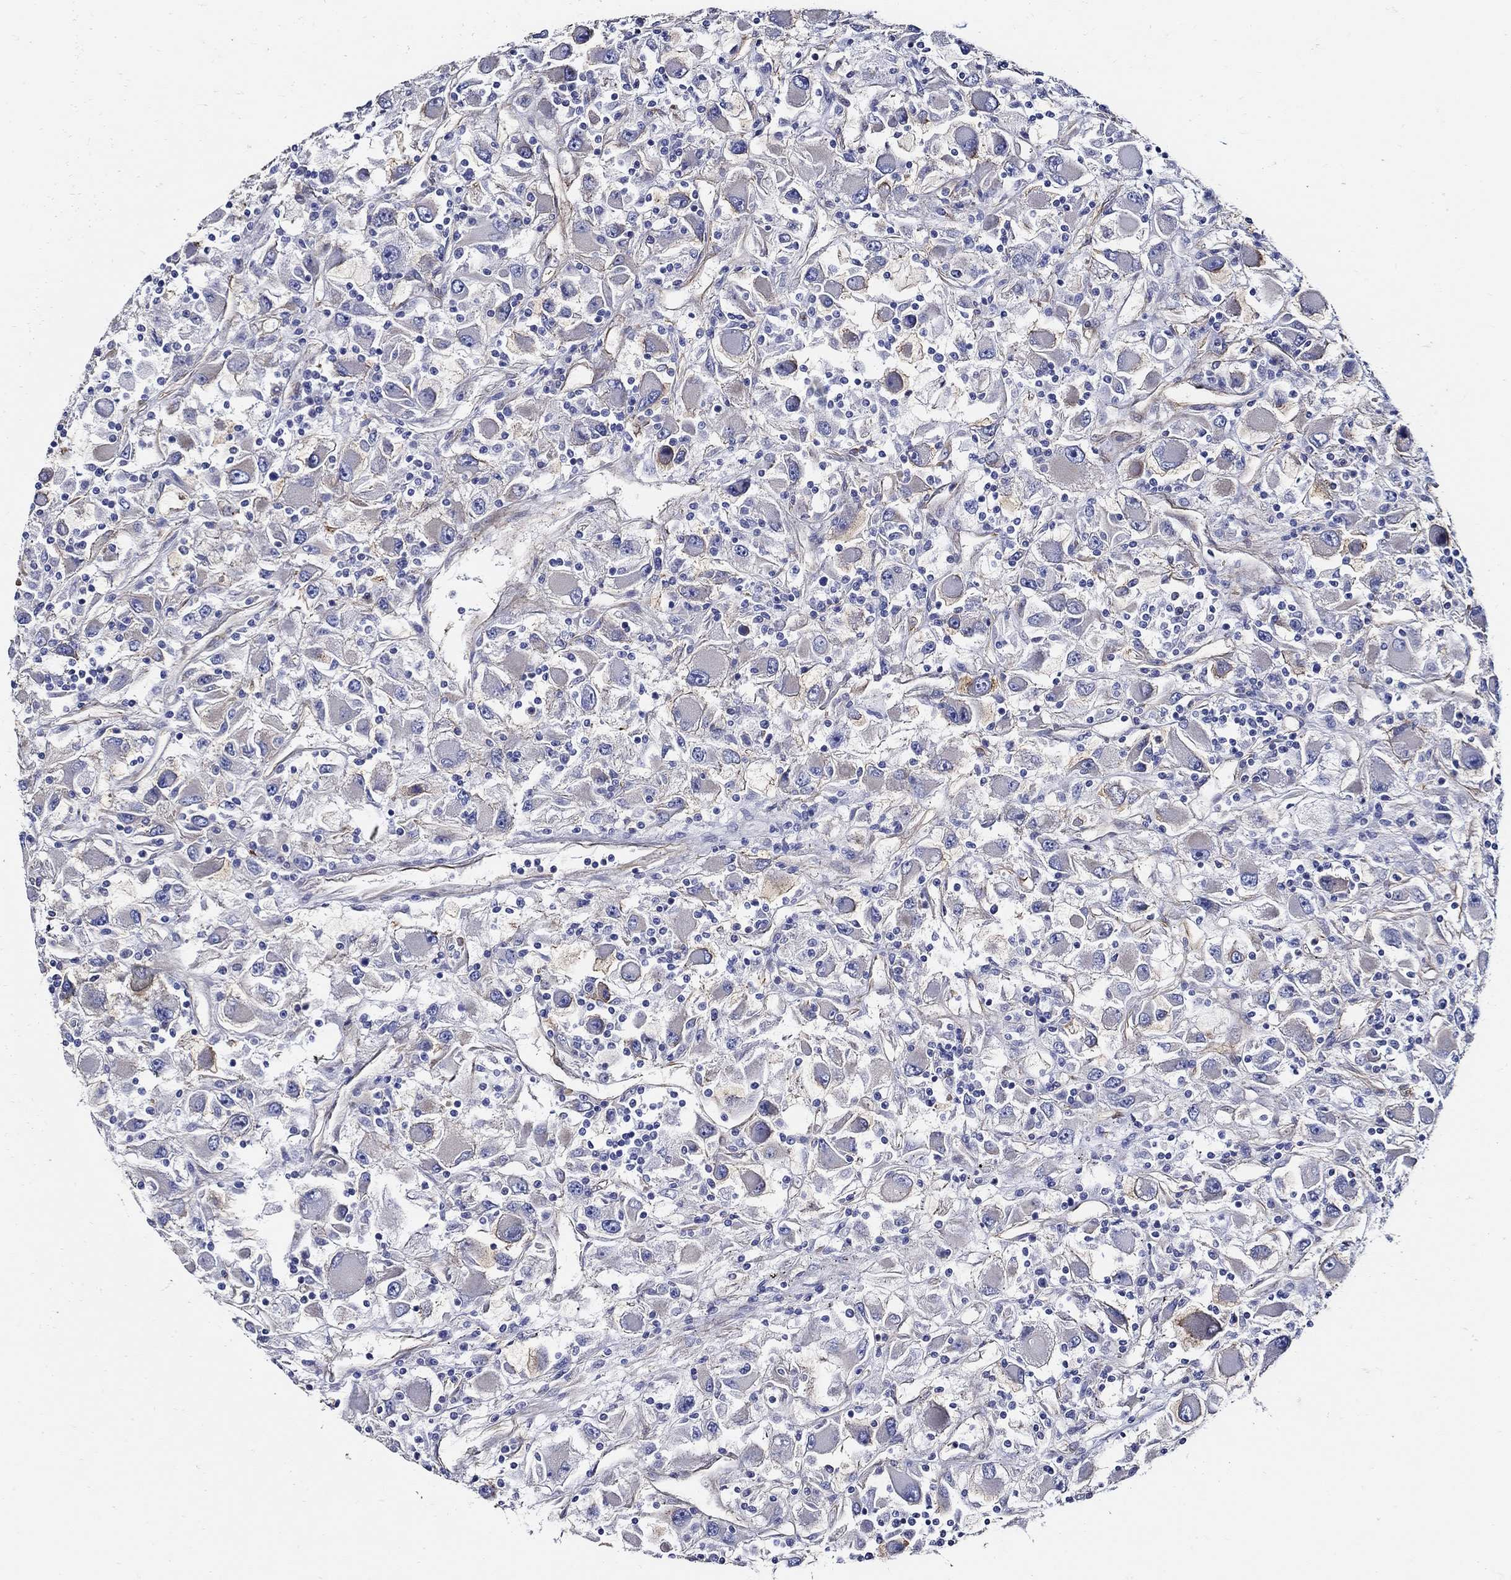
{"staining": {"intensity": "negative", "quantity": "none", "location": "none"}, "tissue": "renal cancer", "cell_type": "Tumor cells", "image_type": "cancer", "snomed": [{"axis": "morphology", "description": "Adenocarcinoma, NOS"}, {"axis": "topography", "description": "Kidney"}], "caption": "Photomicrograph shows no significant protein expression in tumor cells of adenocarcinoma (renal). Nuclei are stained in blue.", "gene": "APBB3", "patient": {"sex": "female", "age": 67}}